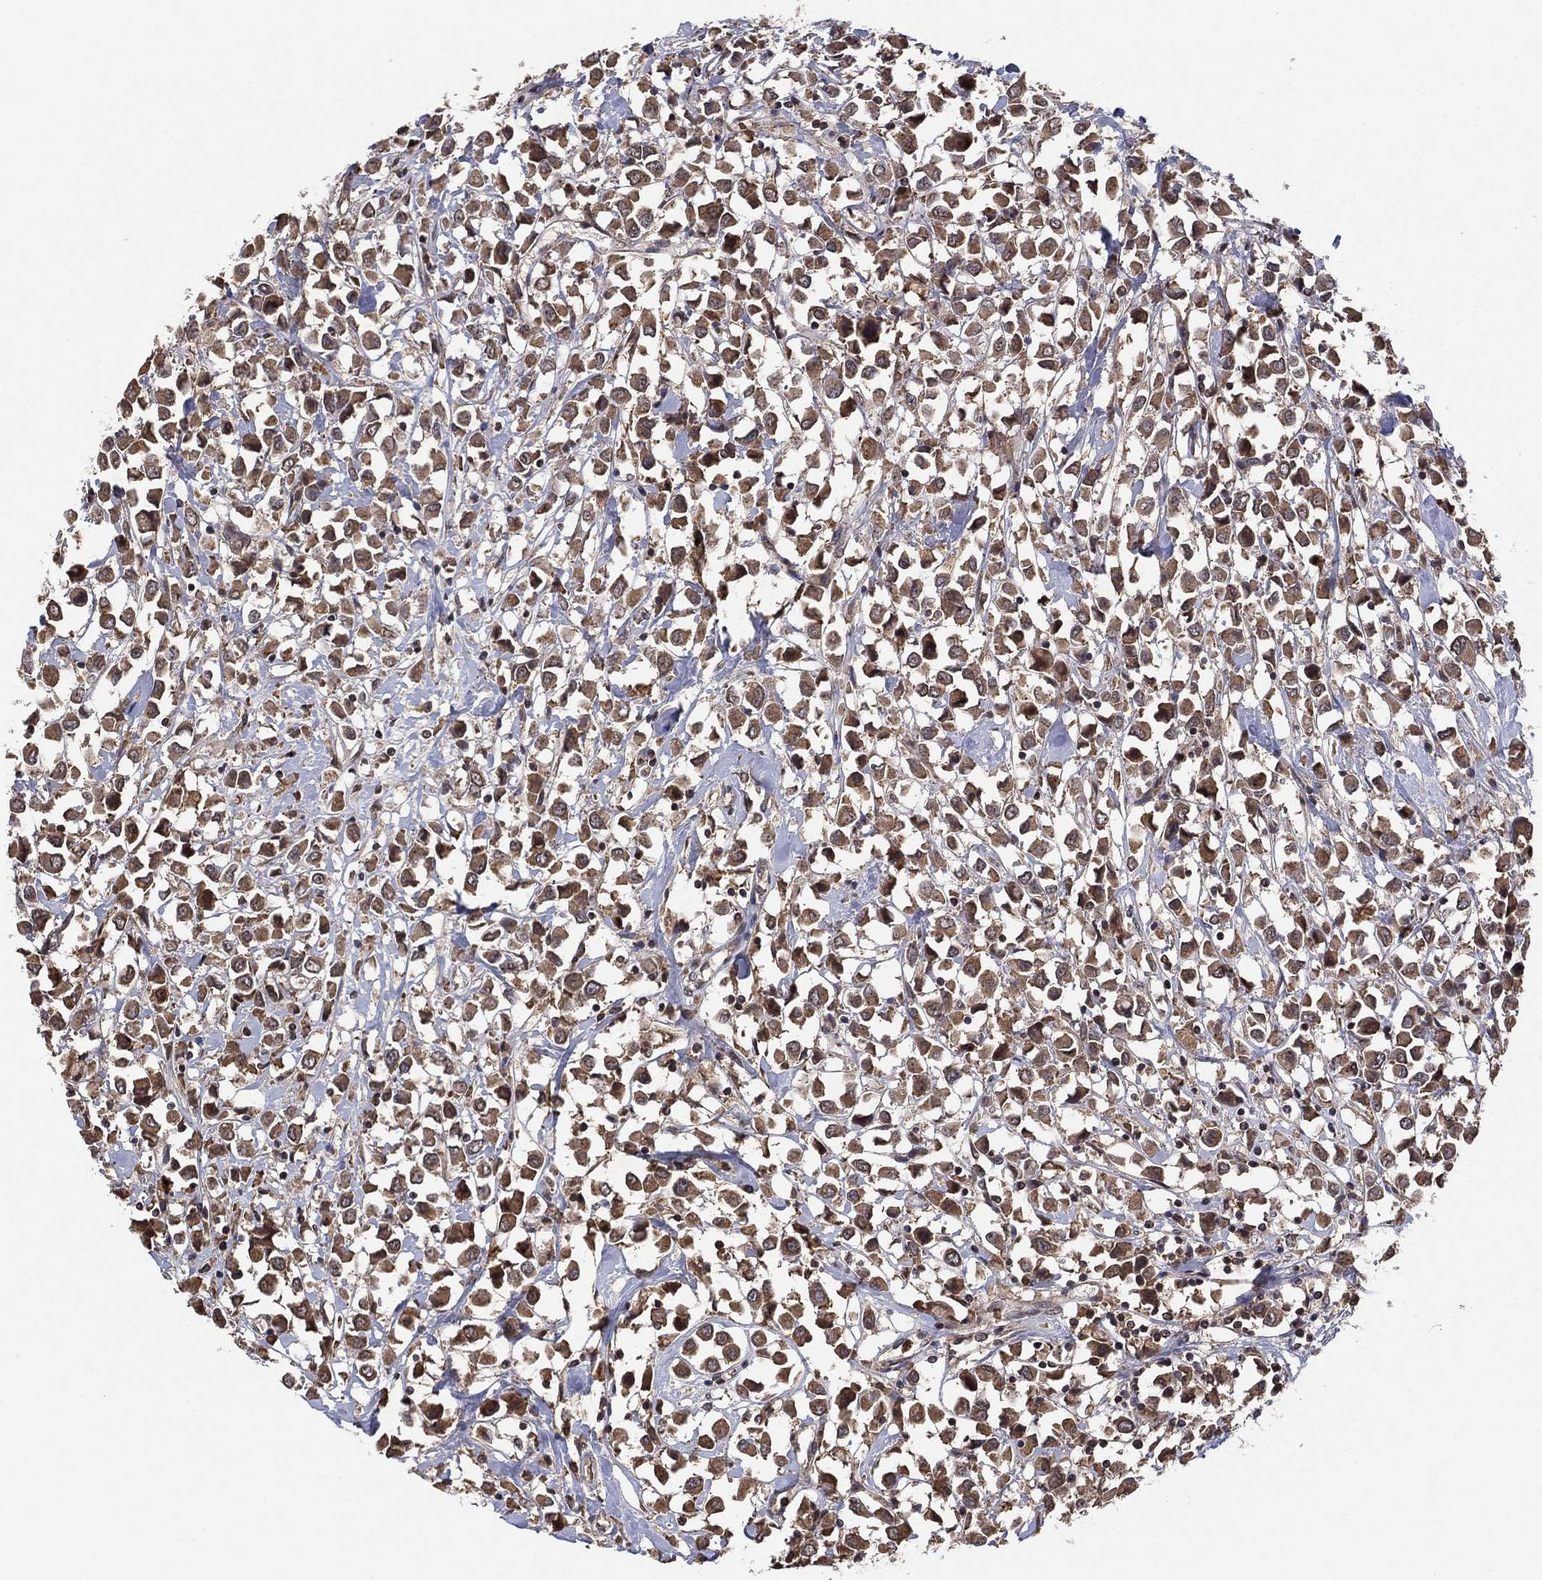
{"staining": {"intensity": "moderate", "quantity": ">75%", "location": "cytoplasmic/membranous"}, "tissue": "breast cancer", "cell_type": "Tumor cells", "image_type": "cancer", "snomed": [{"axis": "morphology", "description": "Duct carcinoma"}, {"axis": "topography", "description": "Breast"}], "caption": "Human breast intraductal carcinoma stained for a protein (brown) displays moderate cytoplasmic/membranous positive positivity in approximately >75% of tumor cells.", "gene": "ATG4B", "patient": {"sex": "female", "age": 61}}